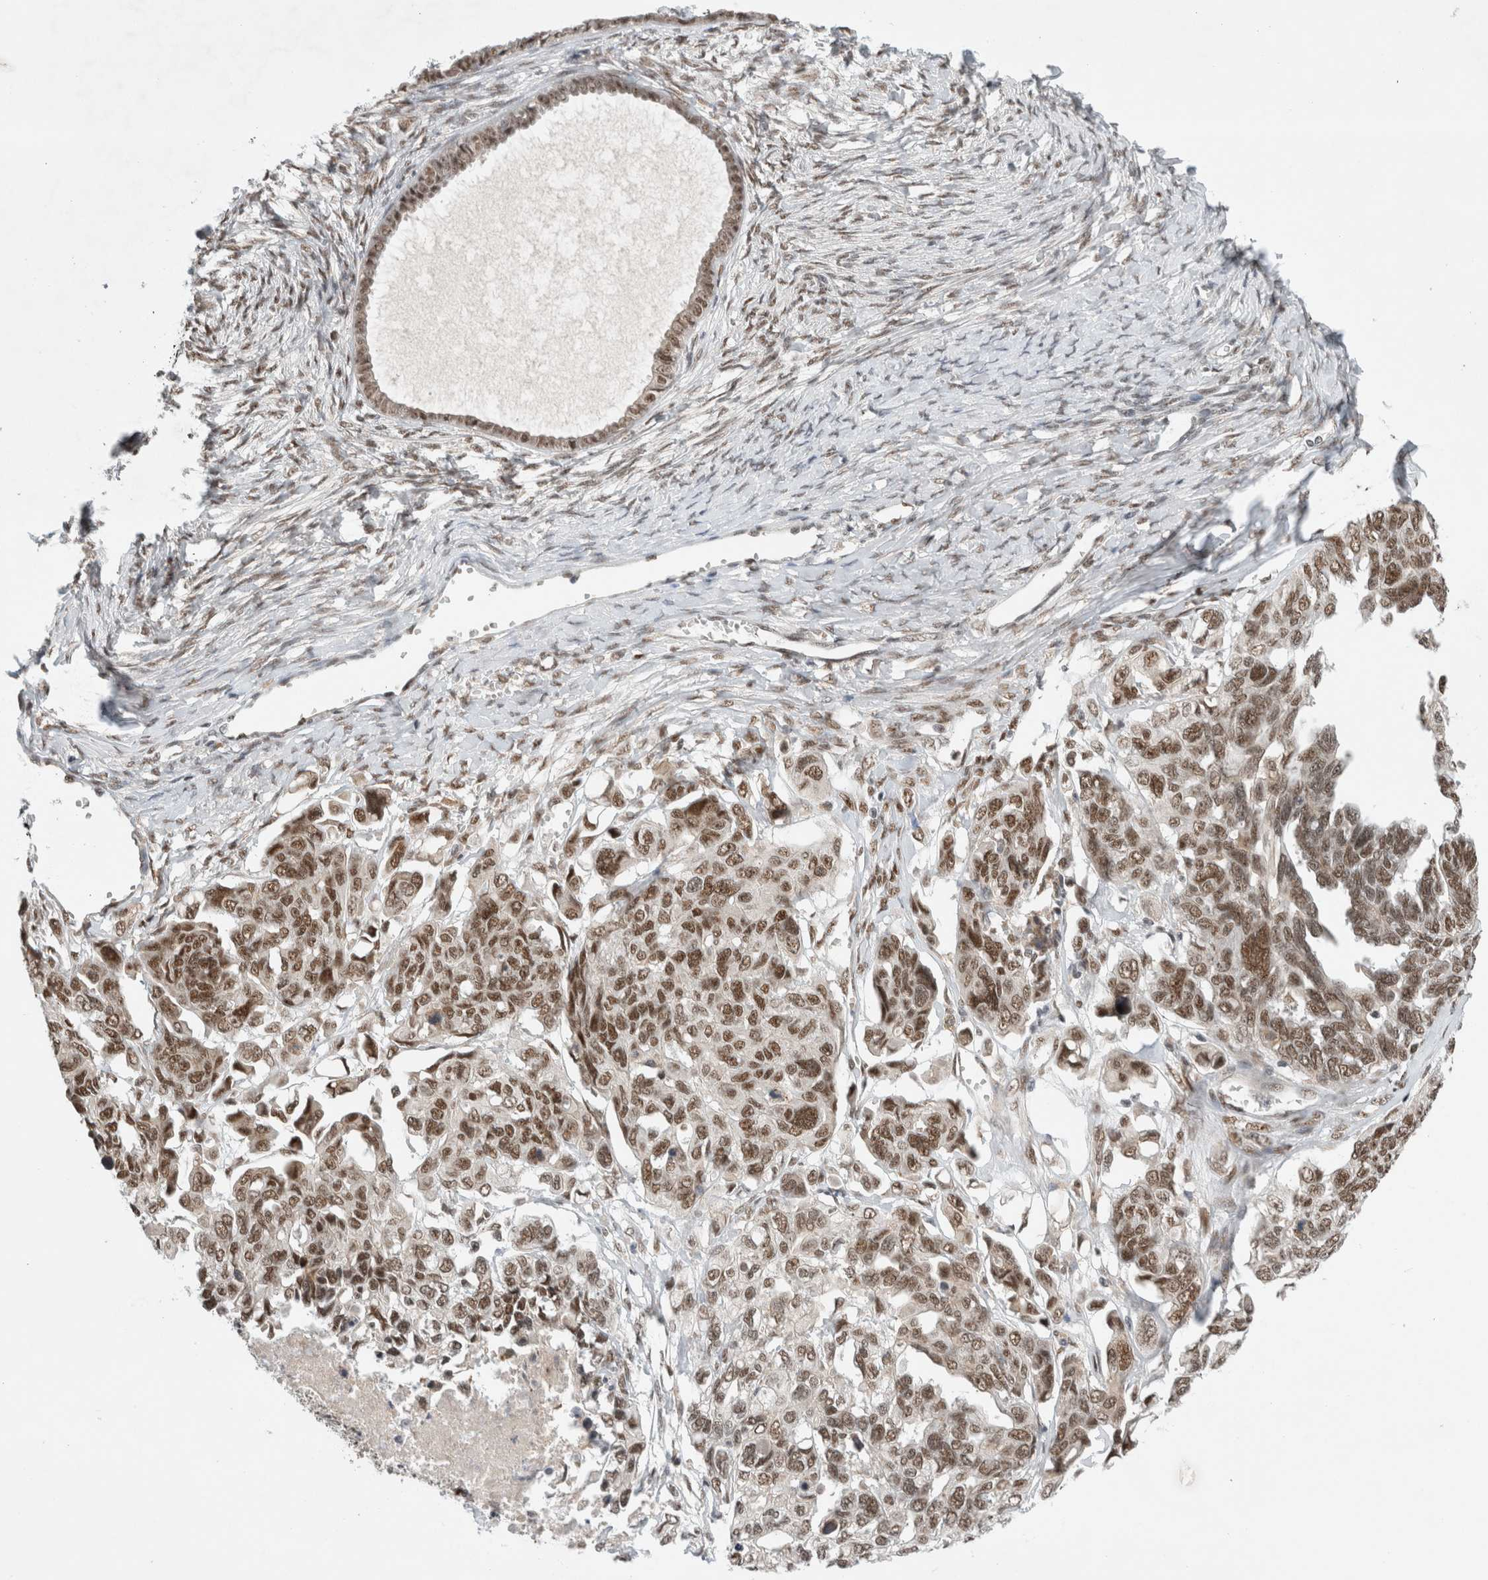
{"staining": {"intensity": "moderate", "quantity": ">75%", "location": "nuclear"}, "tissue": "ovarian cancer", "cell_type": "Tumor cells", "image_type": "cancer", "snomed": [{"axis": "morphology", "description": "Cystadenocarcinoma, serous, NOS"}, {"axis": "topography", "description": "Ovary"}], "caption": "A brown stain highlights moderate nuclear positivity of a protein in human serous cystadenocarcinoma (ovarian) tumor cells.", "gene": "NCAPG2", "patient": {"sex": "female", "age": 79}}